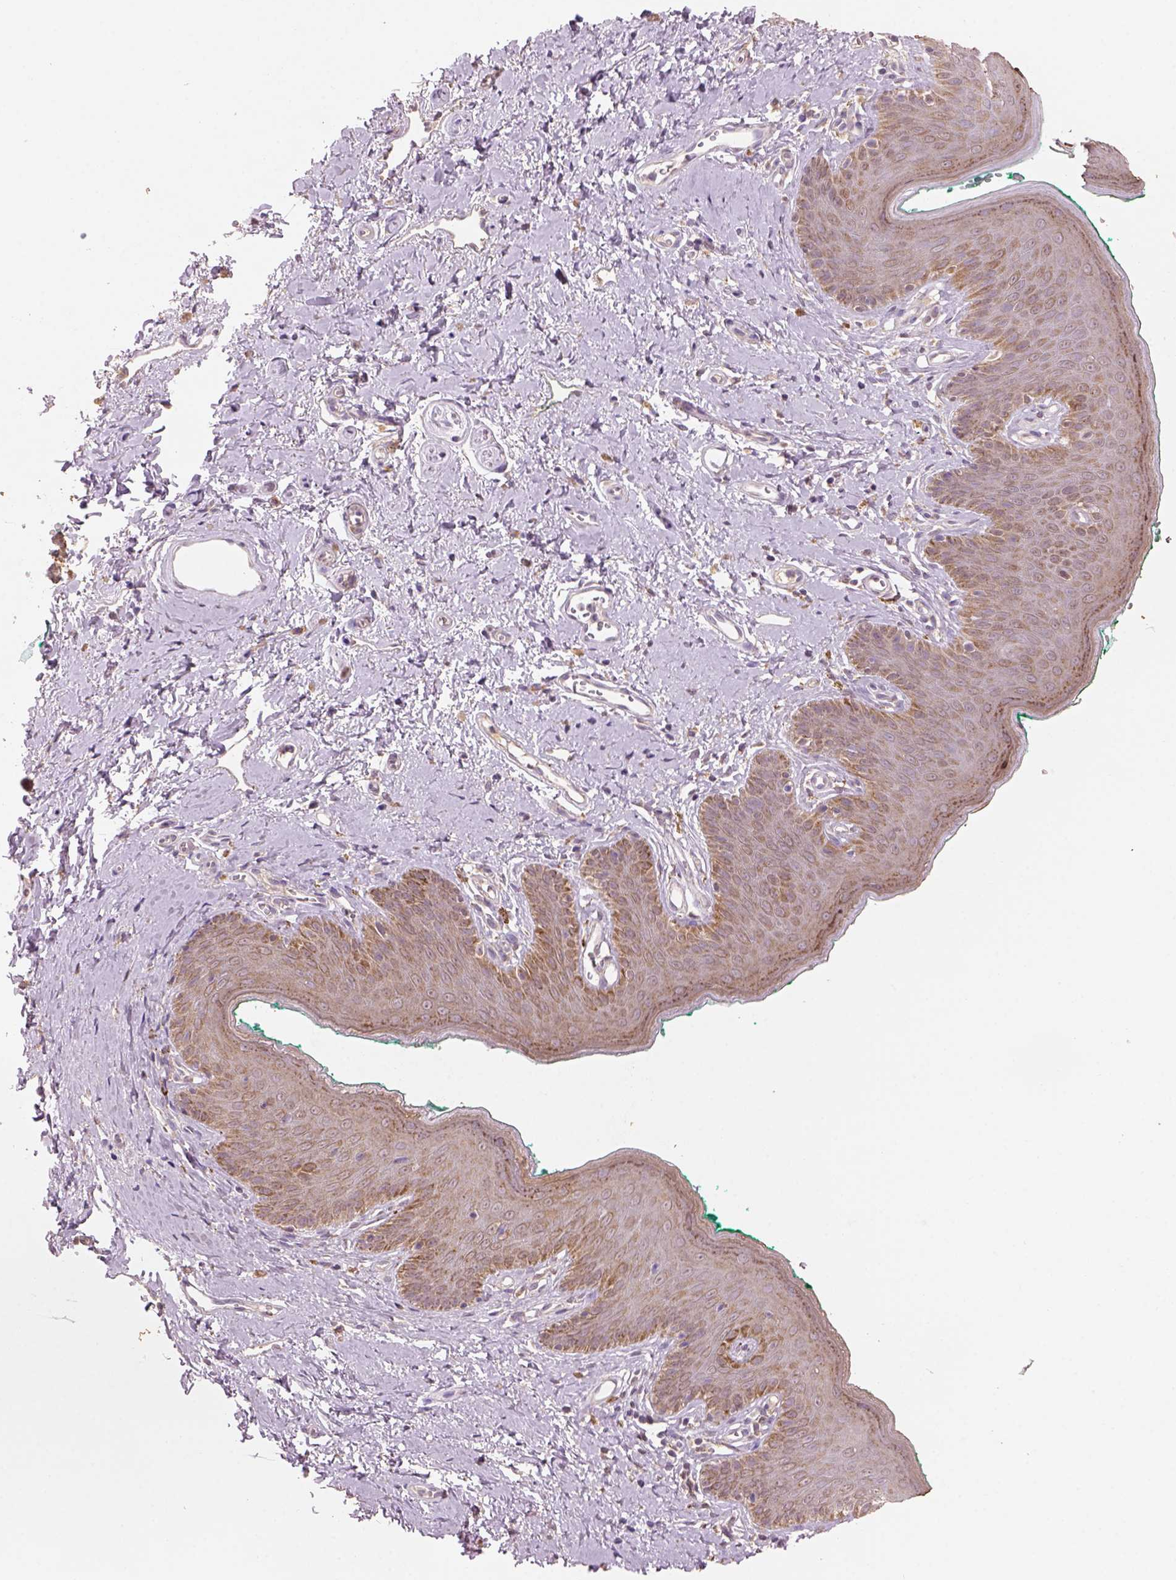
{"staining": {"intensity": "moderate", "quantity": ">75%", "location": "cytoplasmic/membranous"}, "tissue": "skin", "cell_type": "Epidermal cells", "image_type": "normal", "snomed": [{"axis": "morphology", "description": "Normal tissue, NOS"}, {"axis": "topography", "description": "Vulva"}], "caption": "Immunohistochemistry micrograph of benign skin: human skin stained using IHC reveals medium levels of moderate protein expression localized specifically in the cytoplasmic/membranous of epidermal cells, appearing as a cytoplasmic/membranous brown color.", "gene": "AP2B1", "patient": {"sex": "female", "age": 66}}